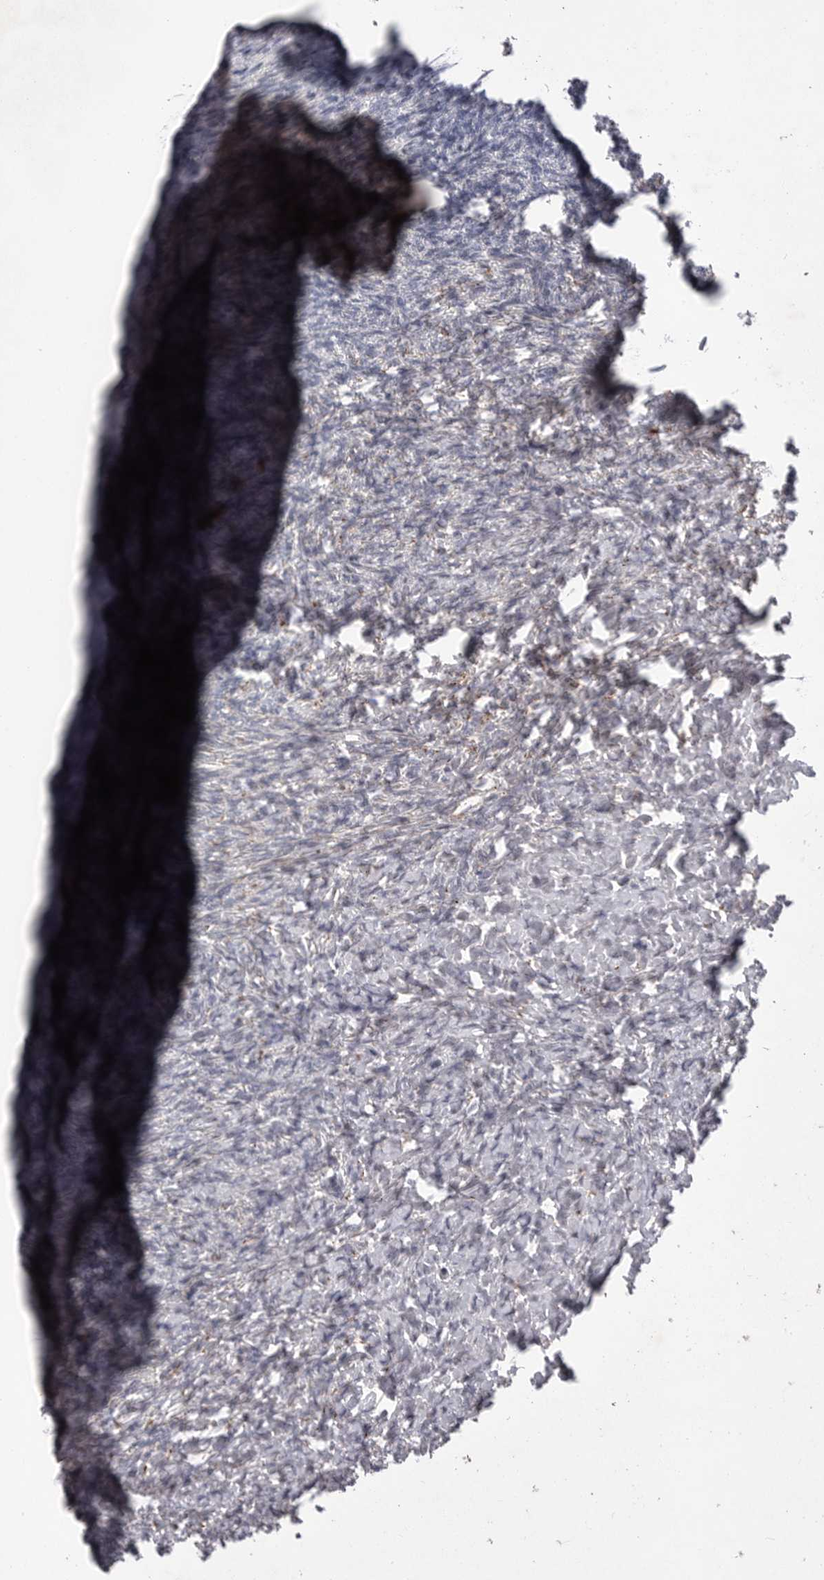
{"staining": {"intensity": "negative", "quantity": "none", "location": "none"}, "tissue": "ovary", "cell_type": "Ovarian stroma cells", "image_type": "normal", "snomed": [{"axis": "morphology", "description": "Normal tissue, NOS"}, {"axis": "topography", "description": "Ovary"}], "caption": "Ovarian stroma cells show no significant staining in unremarkable ovary. (Brightfield microscopy of DAB (3,3'-diaminobenzidine) IHC at high magnification).", "gene": "CRP", "patient": {"sex": "female", "age": 41}}